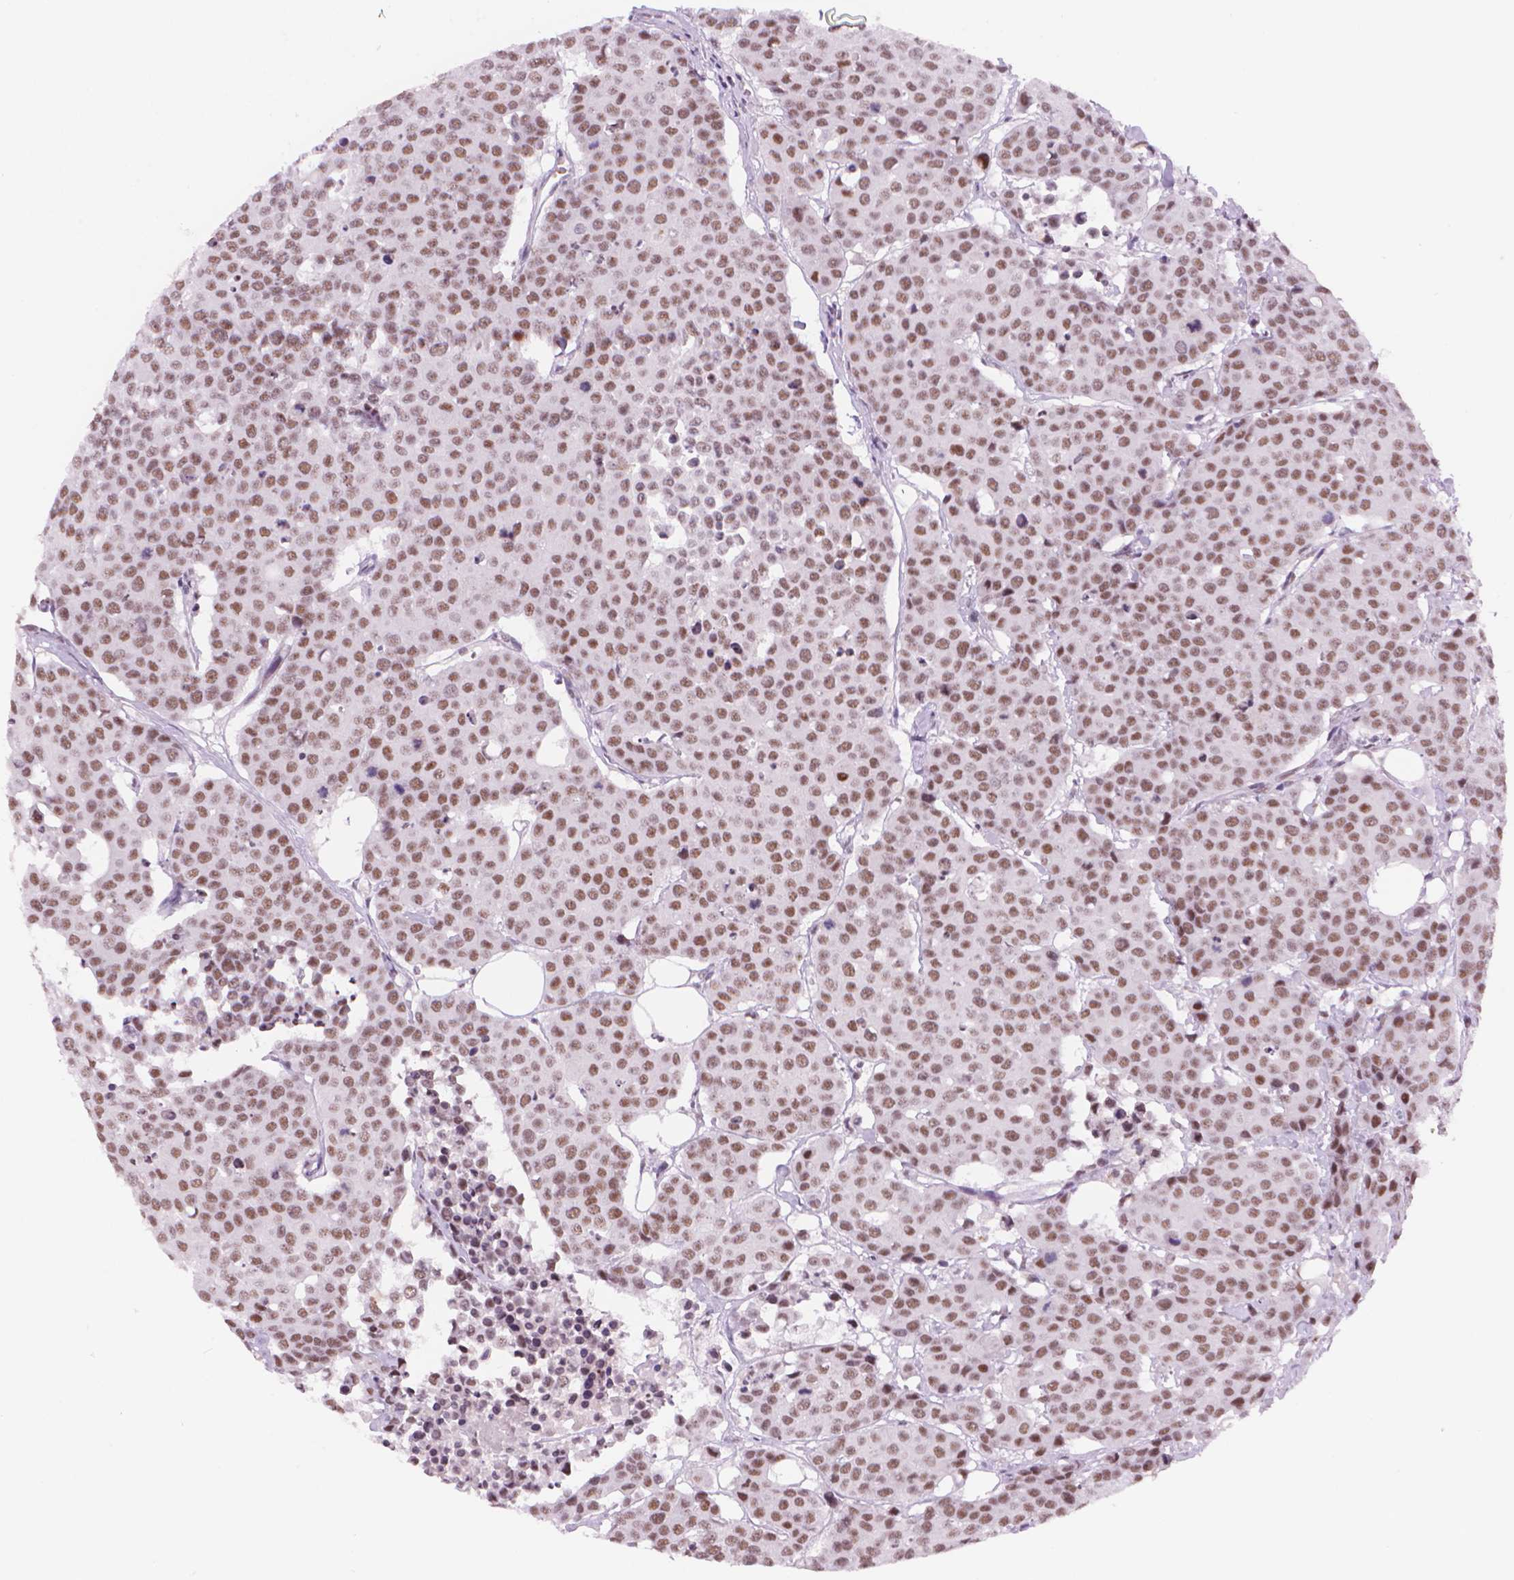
{"staining": {"intensity": "moderate", "quantity": ">75%", "location": "nuclear"}, "tissue": "carcinoid", "cell_type": "Tumor cells", "image_type": "cancer", "snomed": [{"axis": "morphology", "description": "Carcinoid, malignant, NOS"}, {"axis": "topography", "description": "Colon"}], "caption": "An immunohistochemistry (IHC) micrograph of tumor tissue is shown. Protein staining in brown highlights moderate nuclear positivity in carcinoid (malignant) within tumor cells.", "gene": "POLR3D", "patient": {"sex": "male", "age": 81}}